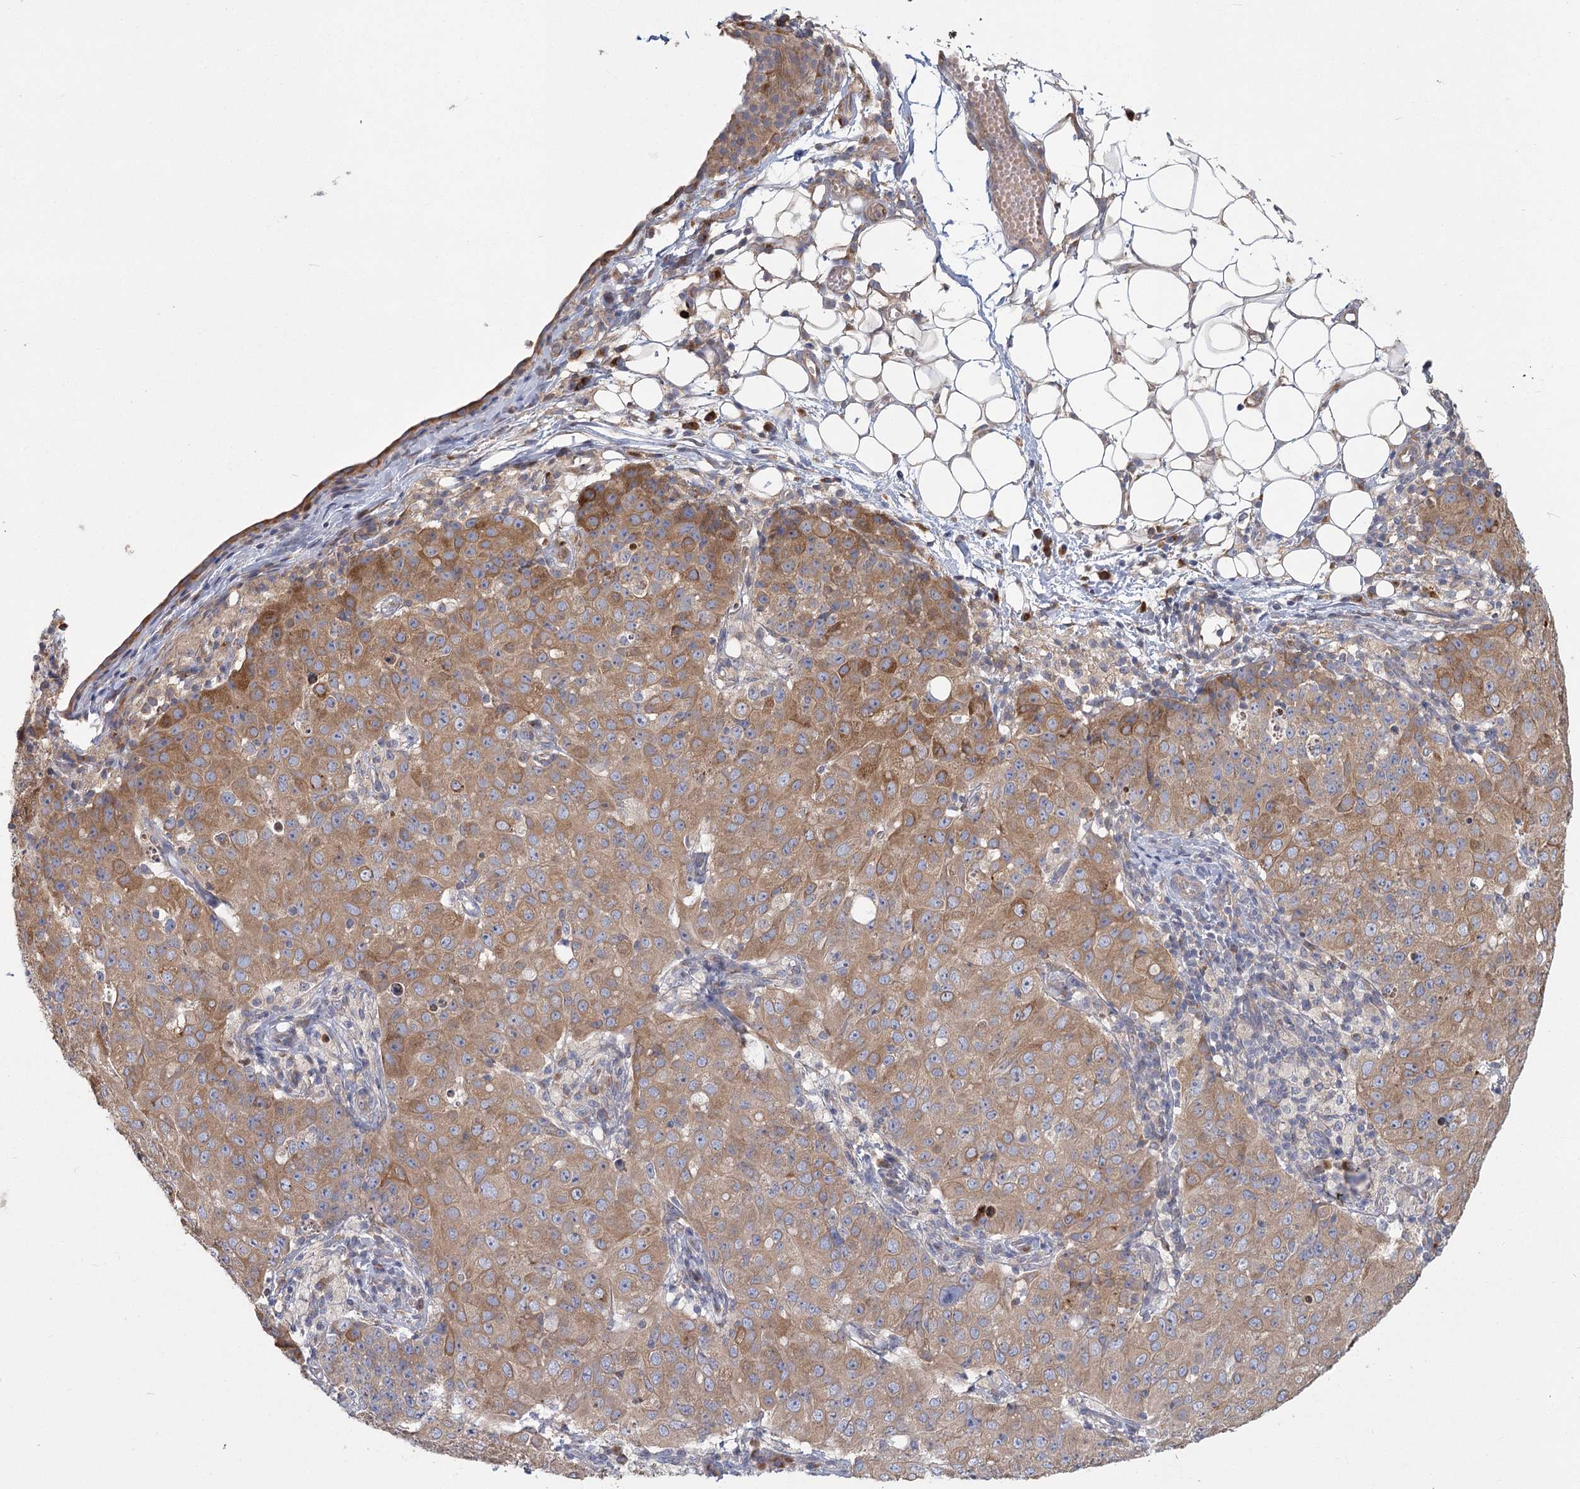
{"staining": {"intensity": "moderate", "quantity": ">75%", "location": "cytoplasmic/membranous"}, "tissue": "ovarian cancer", "cell_type": "Tumor cells", "image_type": "cancer", "snomed": [{"axis": "morphology", "description": "Carcinoma, endometroid"}, {"axis": "topography", "description": "Ovary"}], "caption": "This histopathology image reveals immunohistochemistry (IHC) staining of ovarian cancer (endometroid carcinoma), with medium moderate cytoplasmic/membranous expression in approximately >75% of tumor cells.", "gene": "CNTLN", "patient": {"sex": "female", "age": 42}}